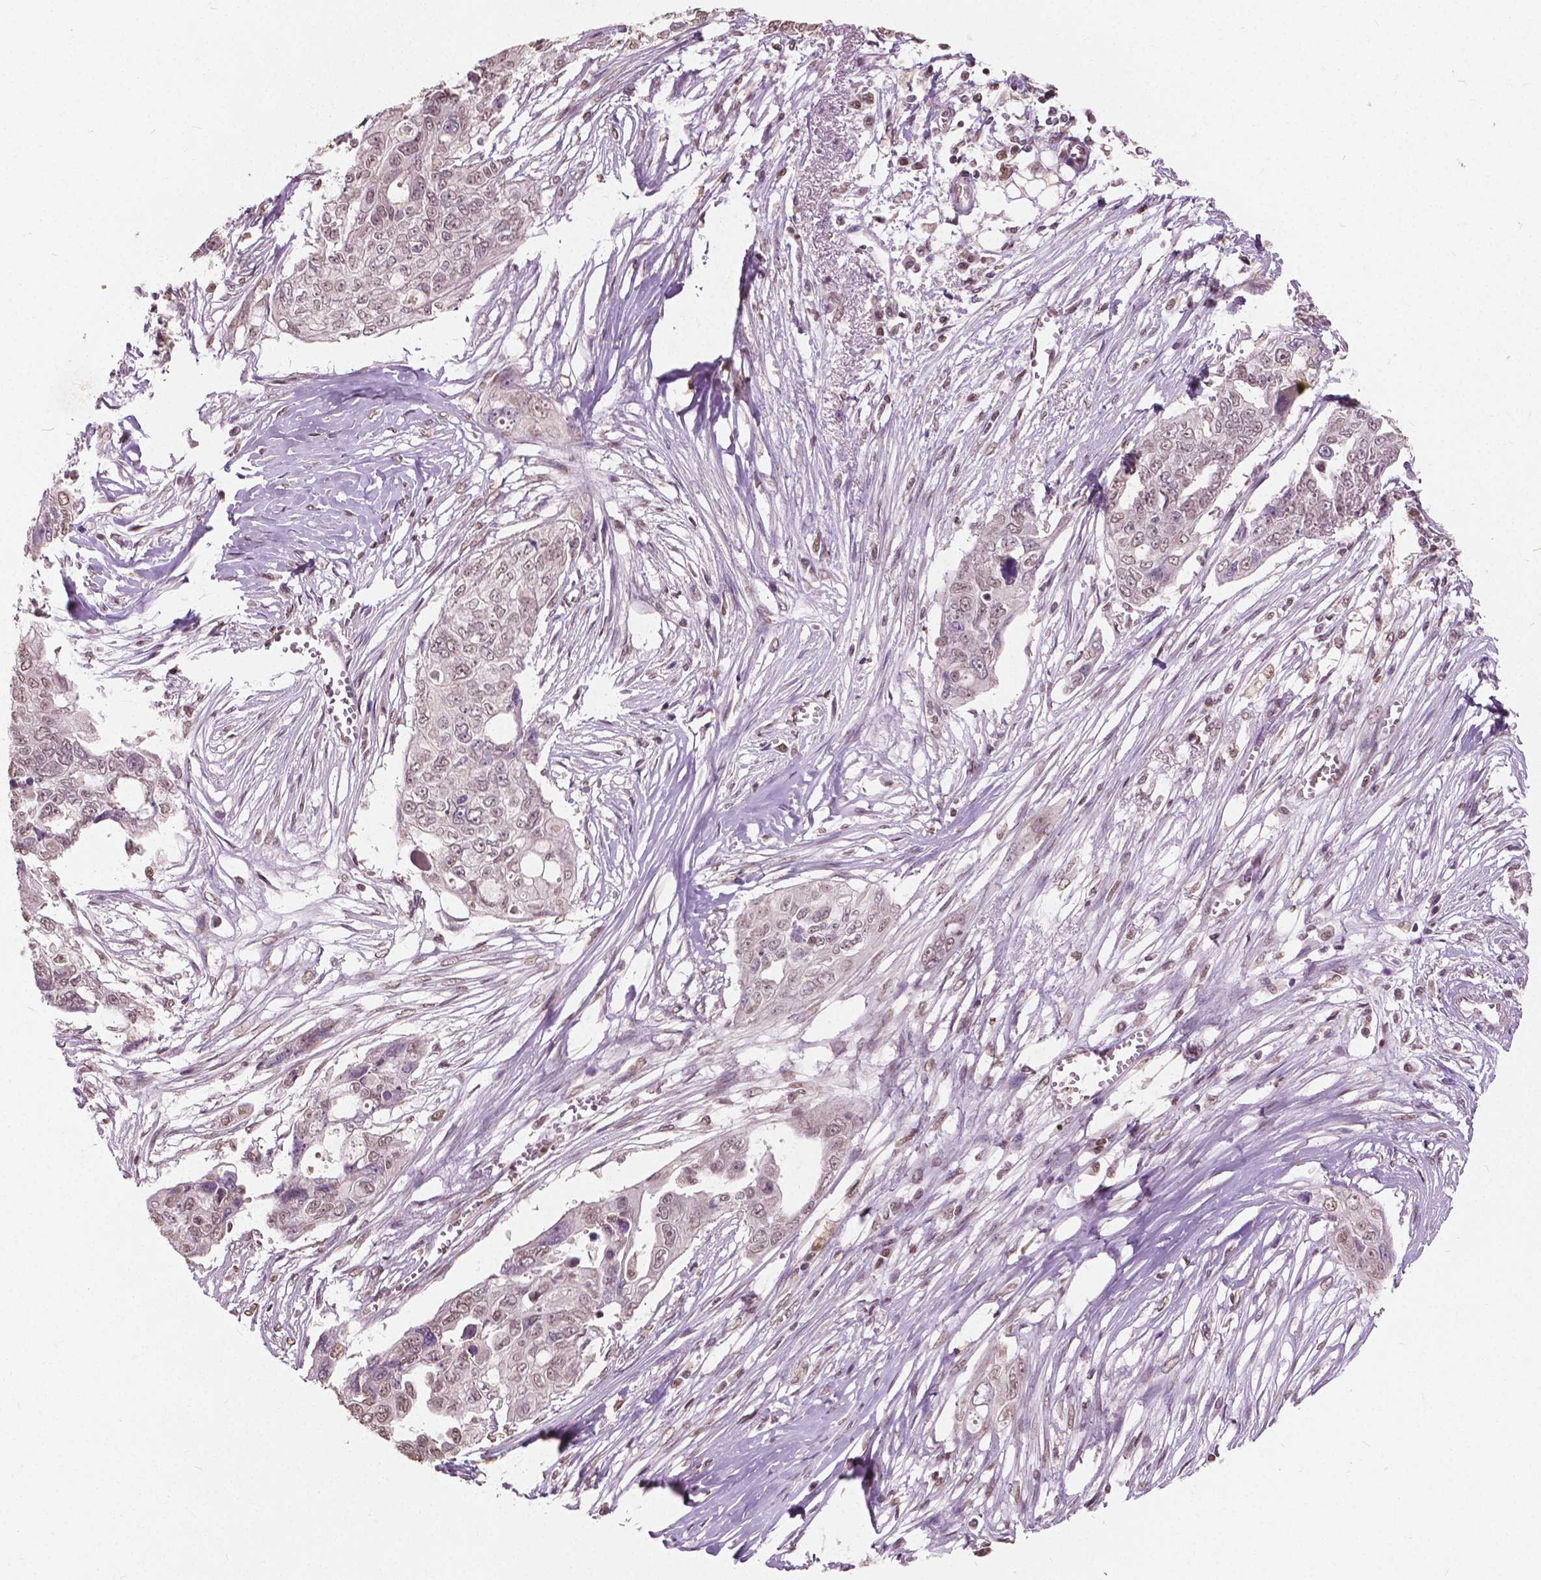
{"staining": {"intensity": "weak", "quantity": "25%-75%", "location": "nuclear"}, "tissue": "ovarian cancer", "cell_type": "Tumor cells", "image_type": "cancer", "snomed": [{"axis": "morphology", "description": "Carcinoma, endometroid"}, {"axis": "topography", "description": "Ovary"}], "caption": "Immunohistochemical staining of ovarian cancer reveals low levels of weak nuclear protein expression in about 25%-75% of tumor cells. (Stains: DAB in brown, nuclei in blue, Microscopy: brightfield microscopy at high magnification).", "gene": "HOXA10", "patient": {"sex": "female", "age": 70}}